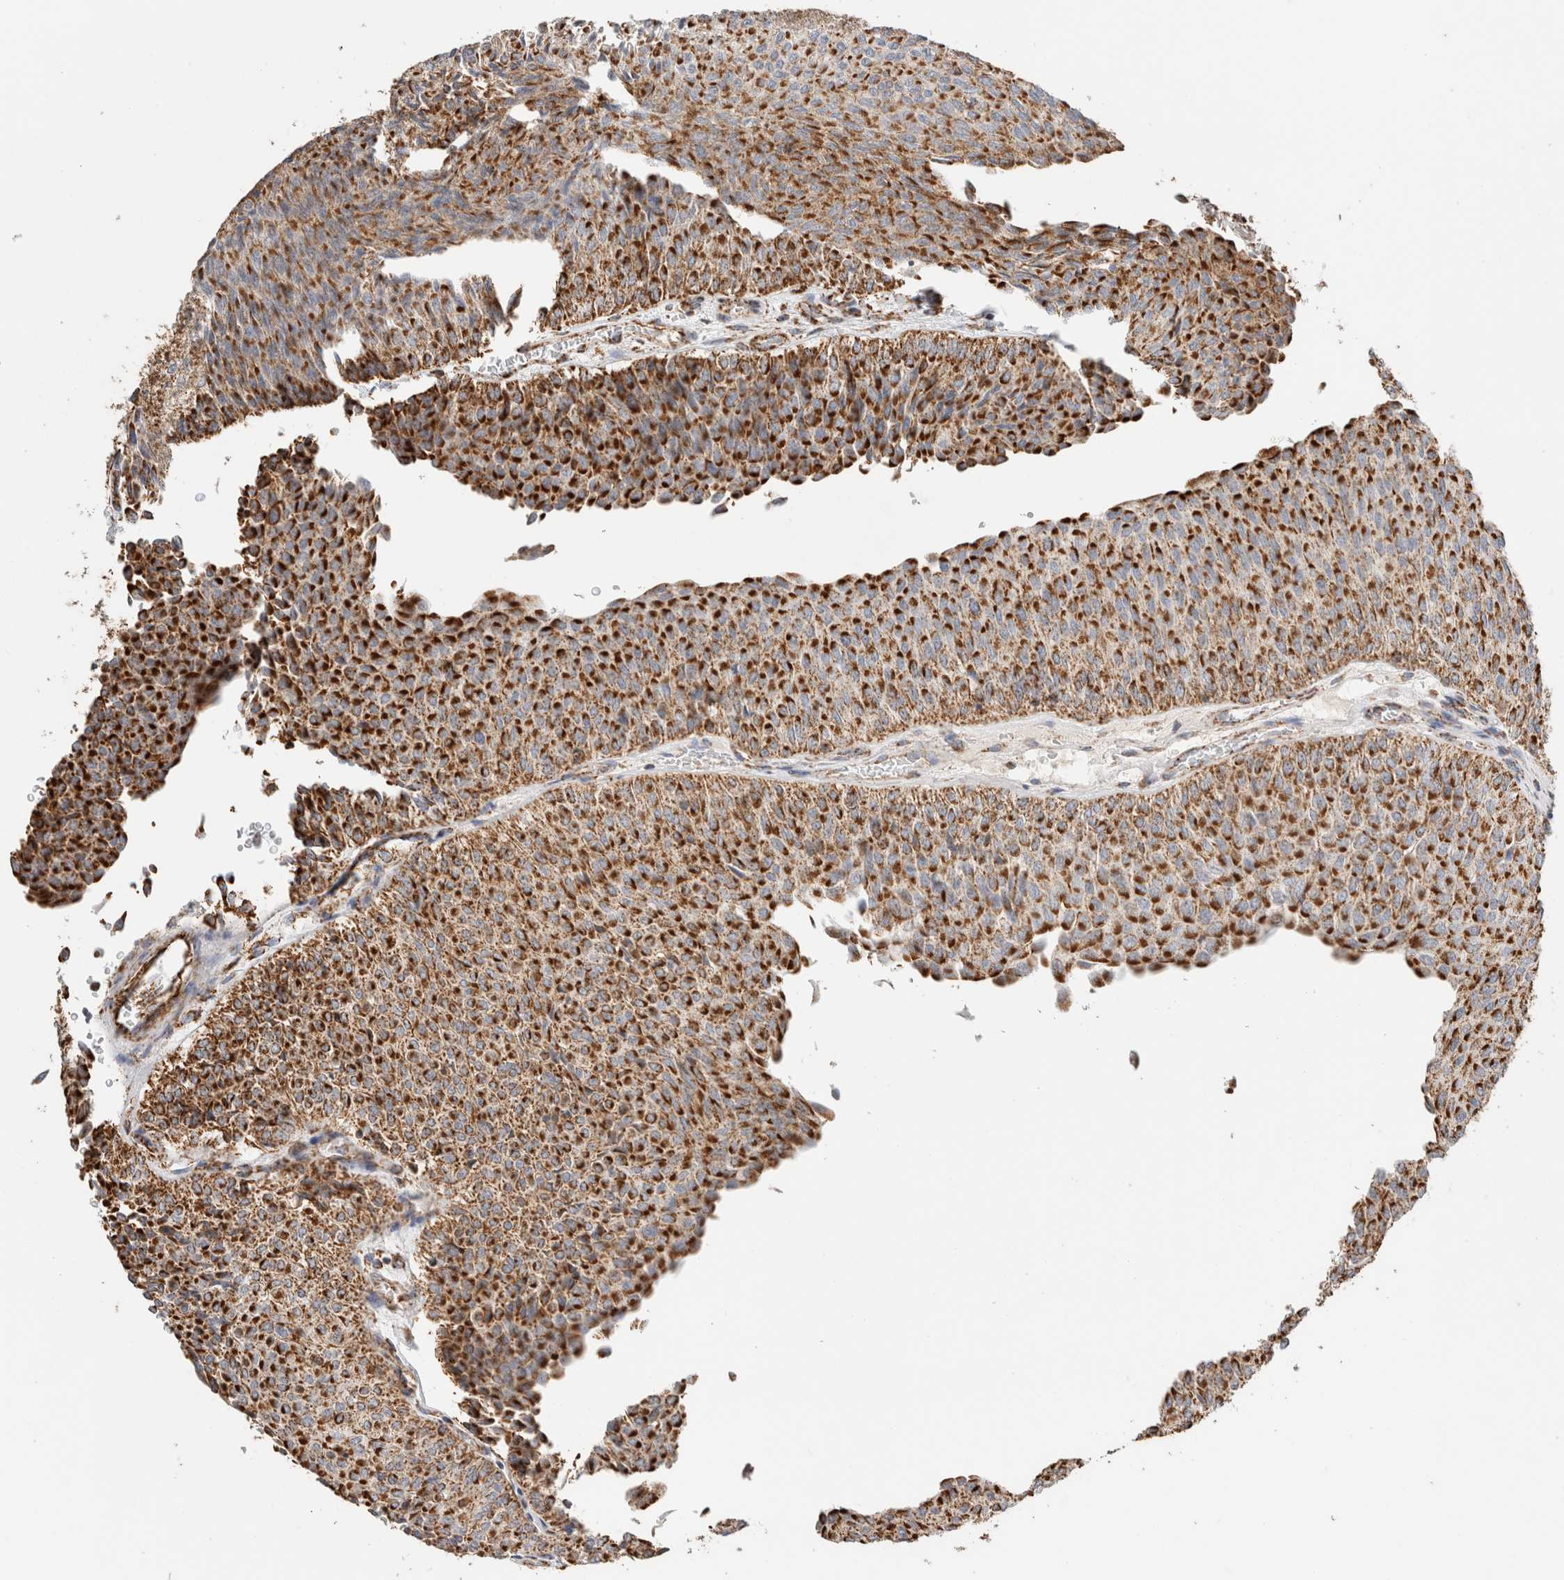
{"staining": {"intensity": "strong", "quantity": ">75%", "location": "cytoplasmic/membranous"}, "tissue": "urothelial cancer", "cell_type": "Tumor cells", "image_type": "cancer", "snomed": [{"axis": "morphology", "description": "Urothelial carcinoma, Low grade"}, {"axis": "topography", "description": "Urinary bladder"}], "caption": "A micrograph of urothelial carcinoma (low-grade) stained for a protein displays strong cytoplasmic/membranous brown staining in tumor cells.", "gene": "C1QBP", "patient": {"sex": "male", "age": 78}}